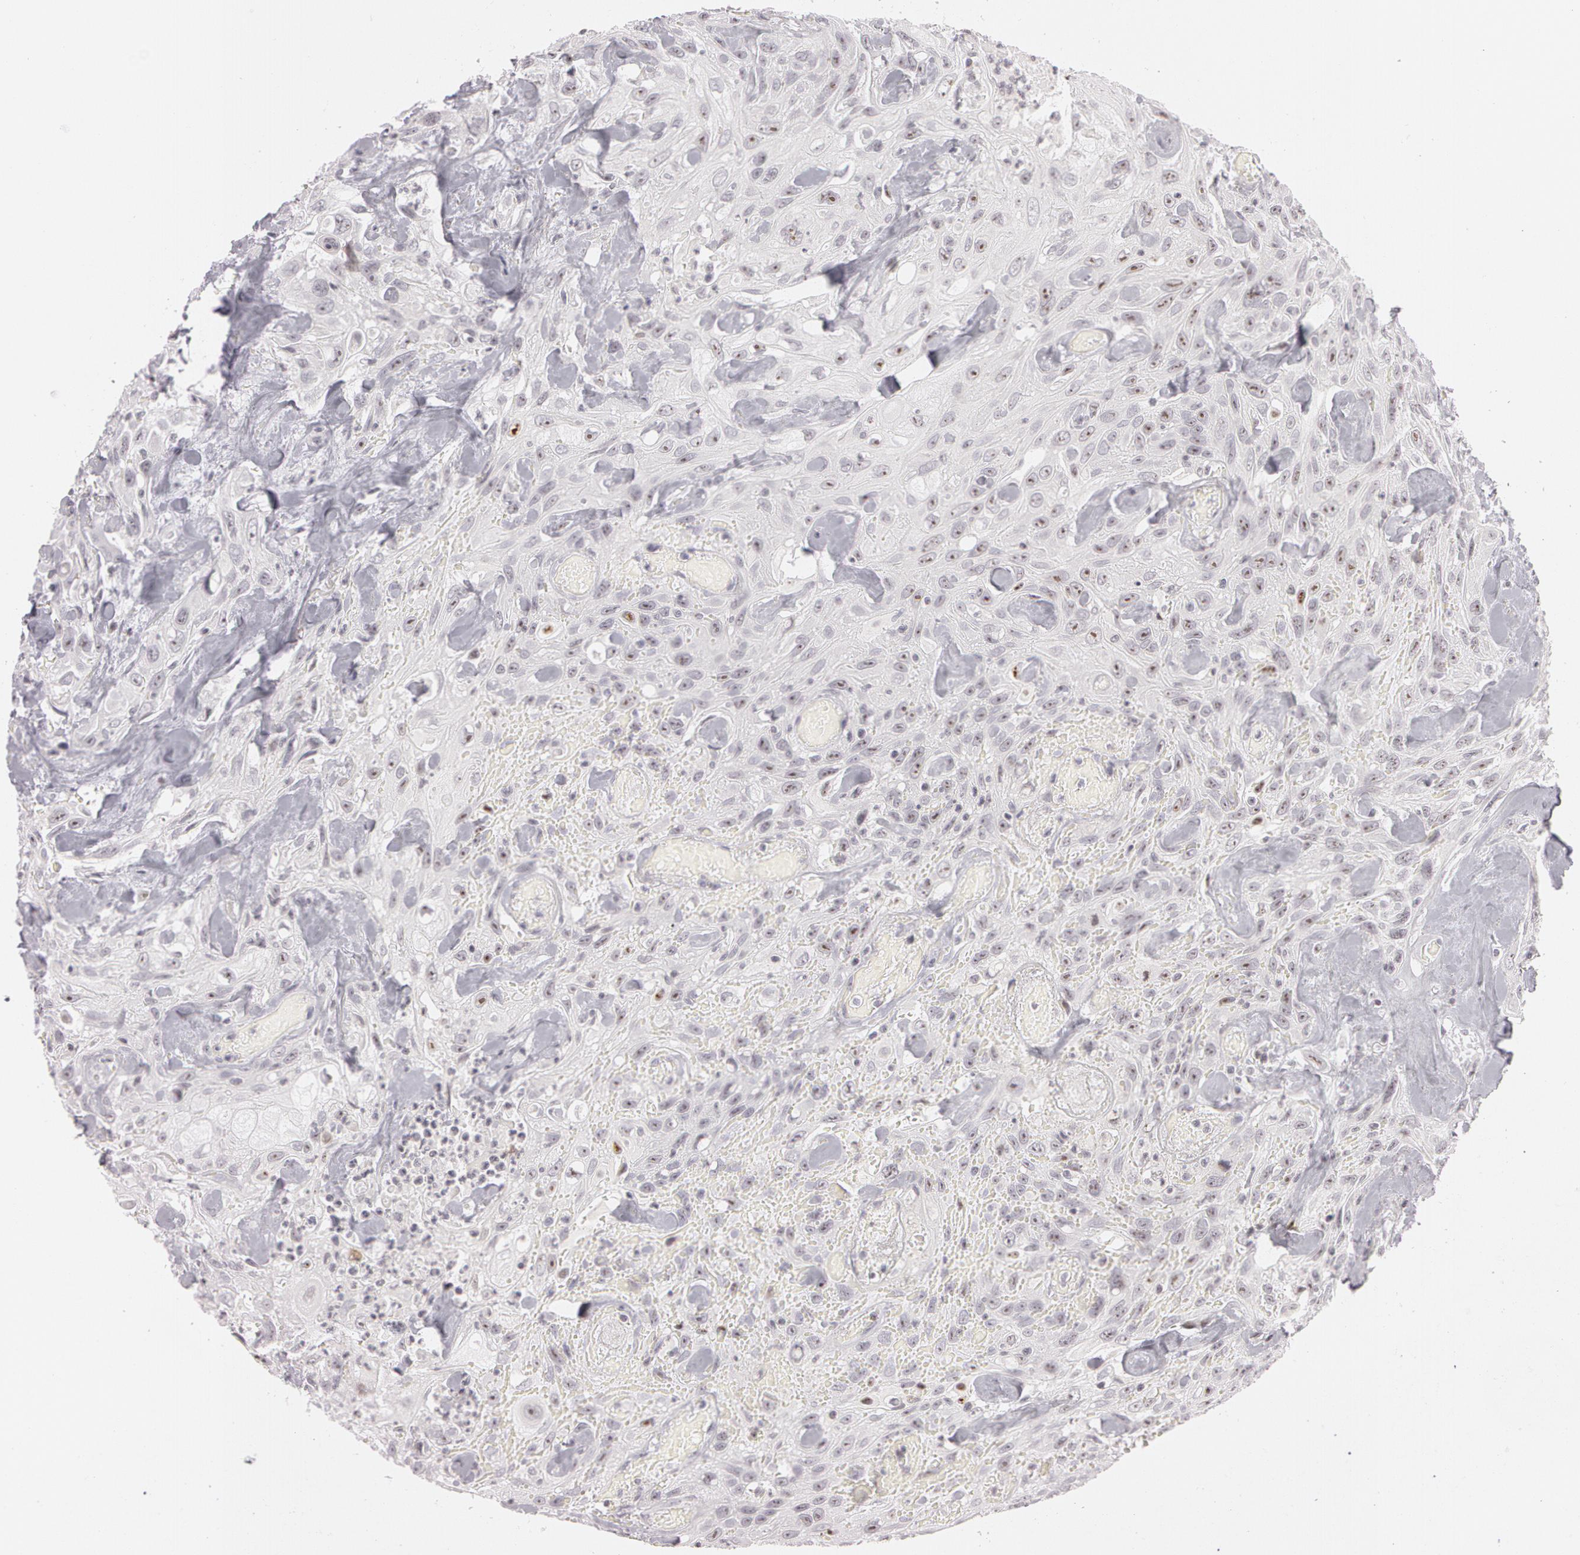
{"staining": {"intensity": "moderate", "quantity": "25%-75%", "location": "nuclear"}, "tissue": "urothelial cancer", "cell_type": "Tumor cells", "image_type": "cancer", "snomed": [{"axis": "morphology", "description": "Urothelial carcinoma, High grade"}, {"axis": "topography", "description": "Urinary bladder"}], "caption": "A histopathology image of urothelial cancer stained for a protein demonstrates moderate nuclear brown staining in tumor cells.", "gene": "FBL", "patient": {"sex": "female", "age": 84}}